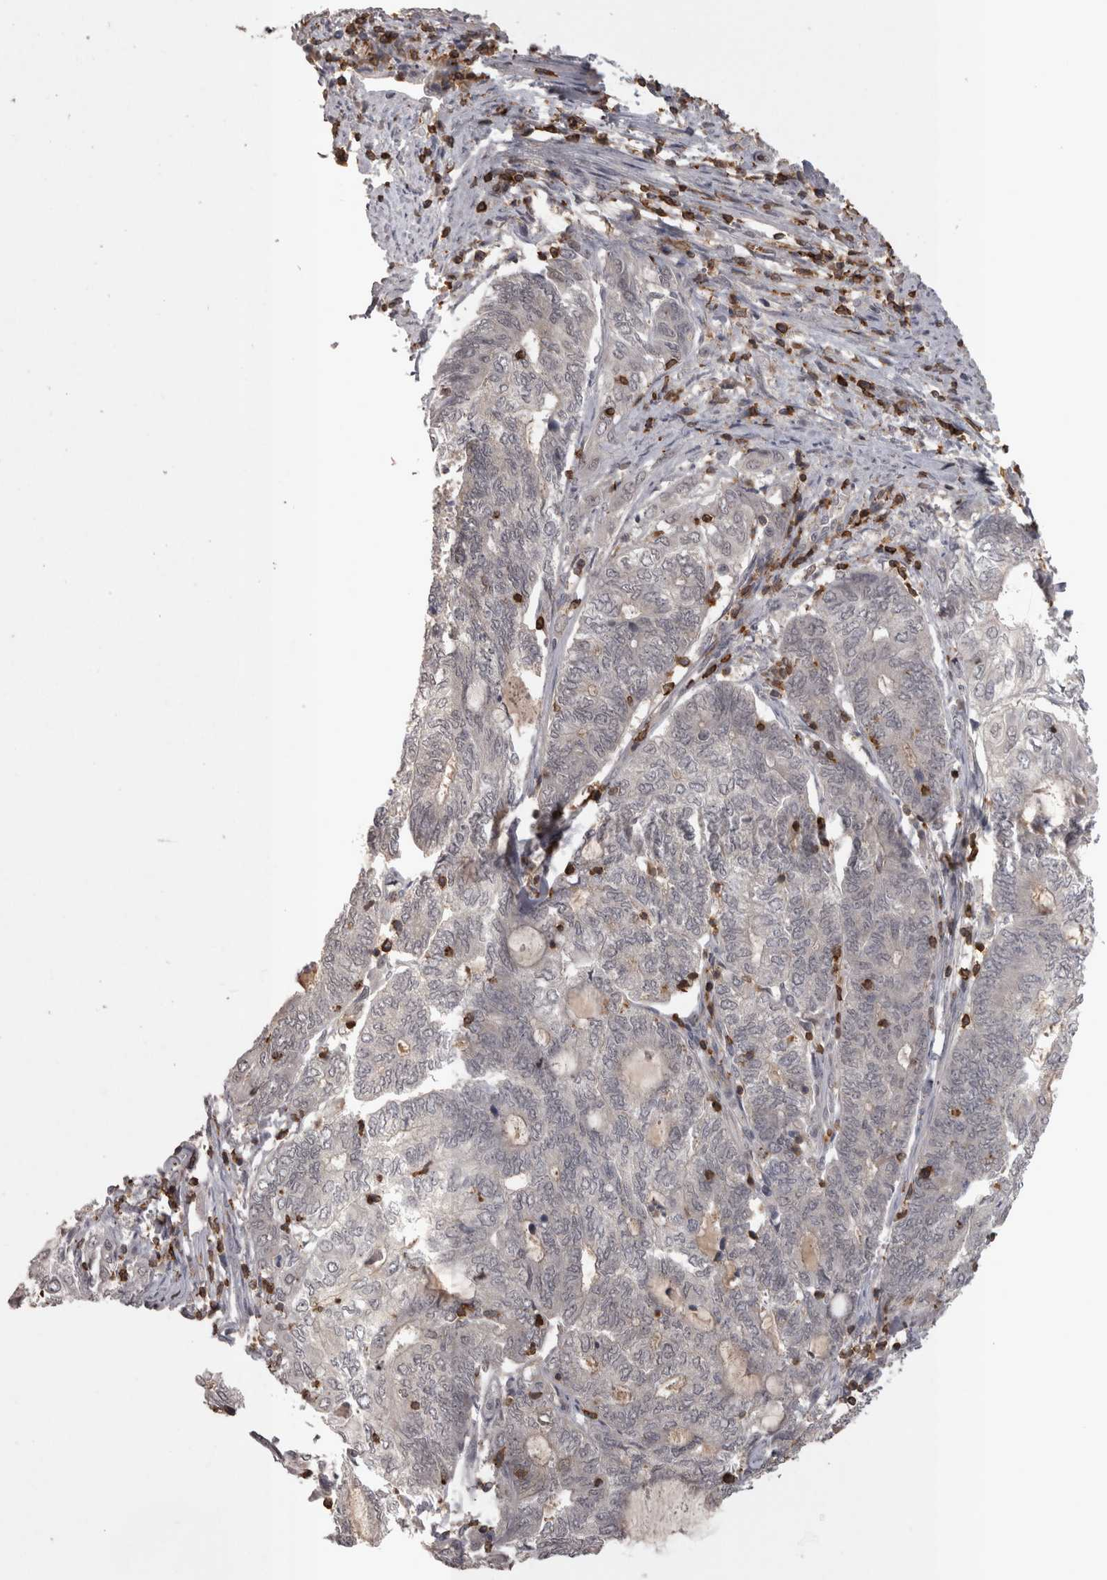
{"staining": {"intensity": "negative", "quantity": "none", "location": "none"}, "tissue": "endometrial cancer", "cell_type": "Tumor cells", "image_type": "cancer", "snomed": [{"axis": "morphology", "description": "Adenocarcinoma, NOS"}, {"axis": "topography", "description": "Uterus"}, {"axis": "topography", "description": "Endometrium"}], "caption": "Immunohistochemical staining of endometrial cancer displays no significant expression in tumor cells.", "gene": "SKAP1", "patient": {"sex": "female", "age": 70}}